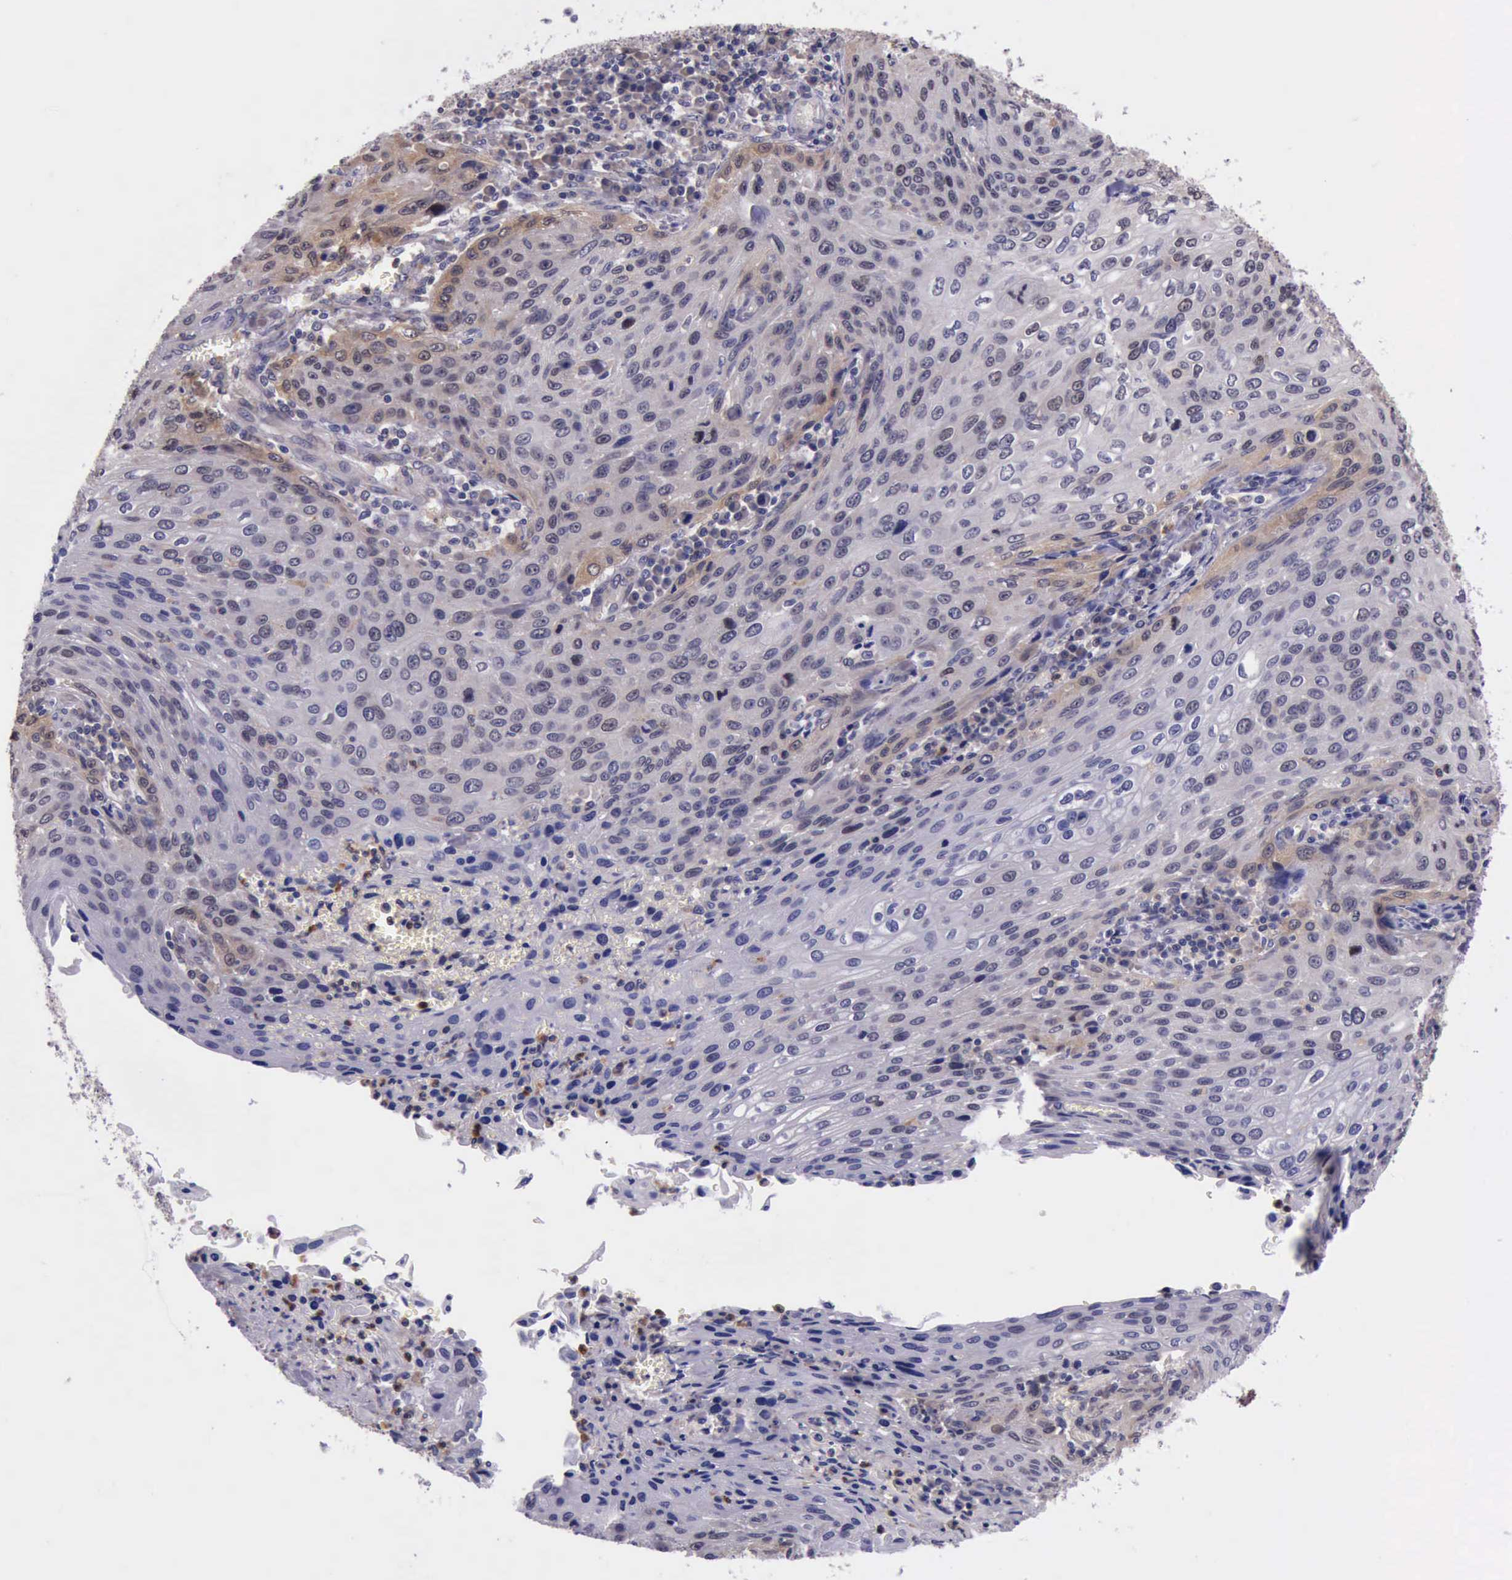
{"staining": {"intensity": "weak", "quantity": "25%-75%", "location": "cytoplasmic/membranous"}, "tissue": "cervical cancer", "cell_type": "Tumor cells", "image_type": "cancer", "snomed": [{"axis": "morphology", "description": "Squamous cell carcinoma, NOS"}, {"axis": "topography", "description": "Cervix"}], "caption": "Cervical cancer was stained to show a protein in brown. There is low levels of weak cytoplasmic/membranous expression in about 25%-75% of tumor cells.", "gene": "PLEK2", "patient": {"sex": "female", "age": 32}}